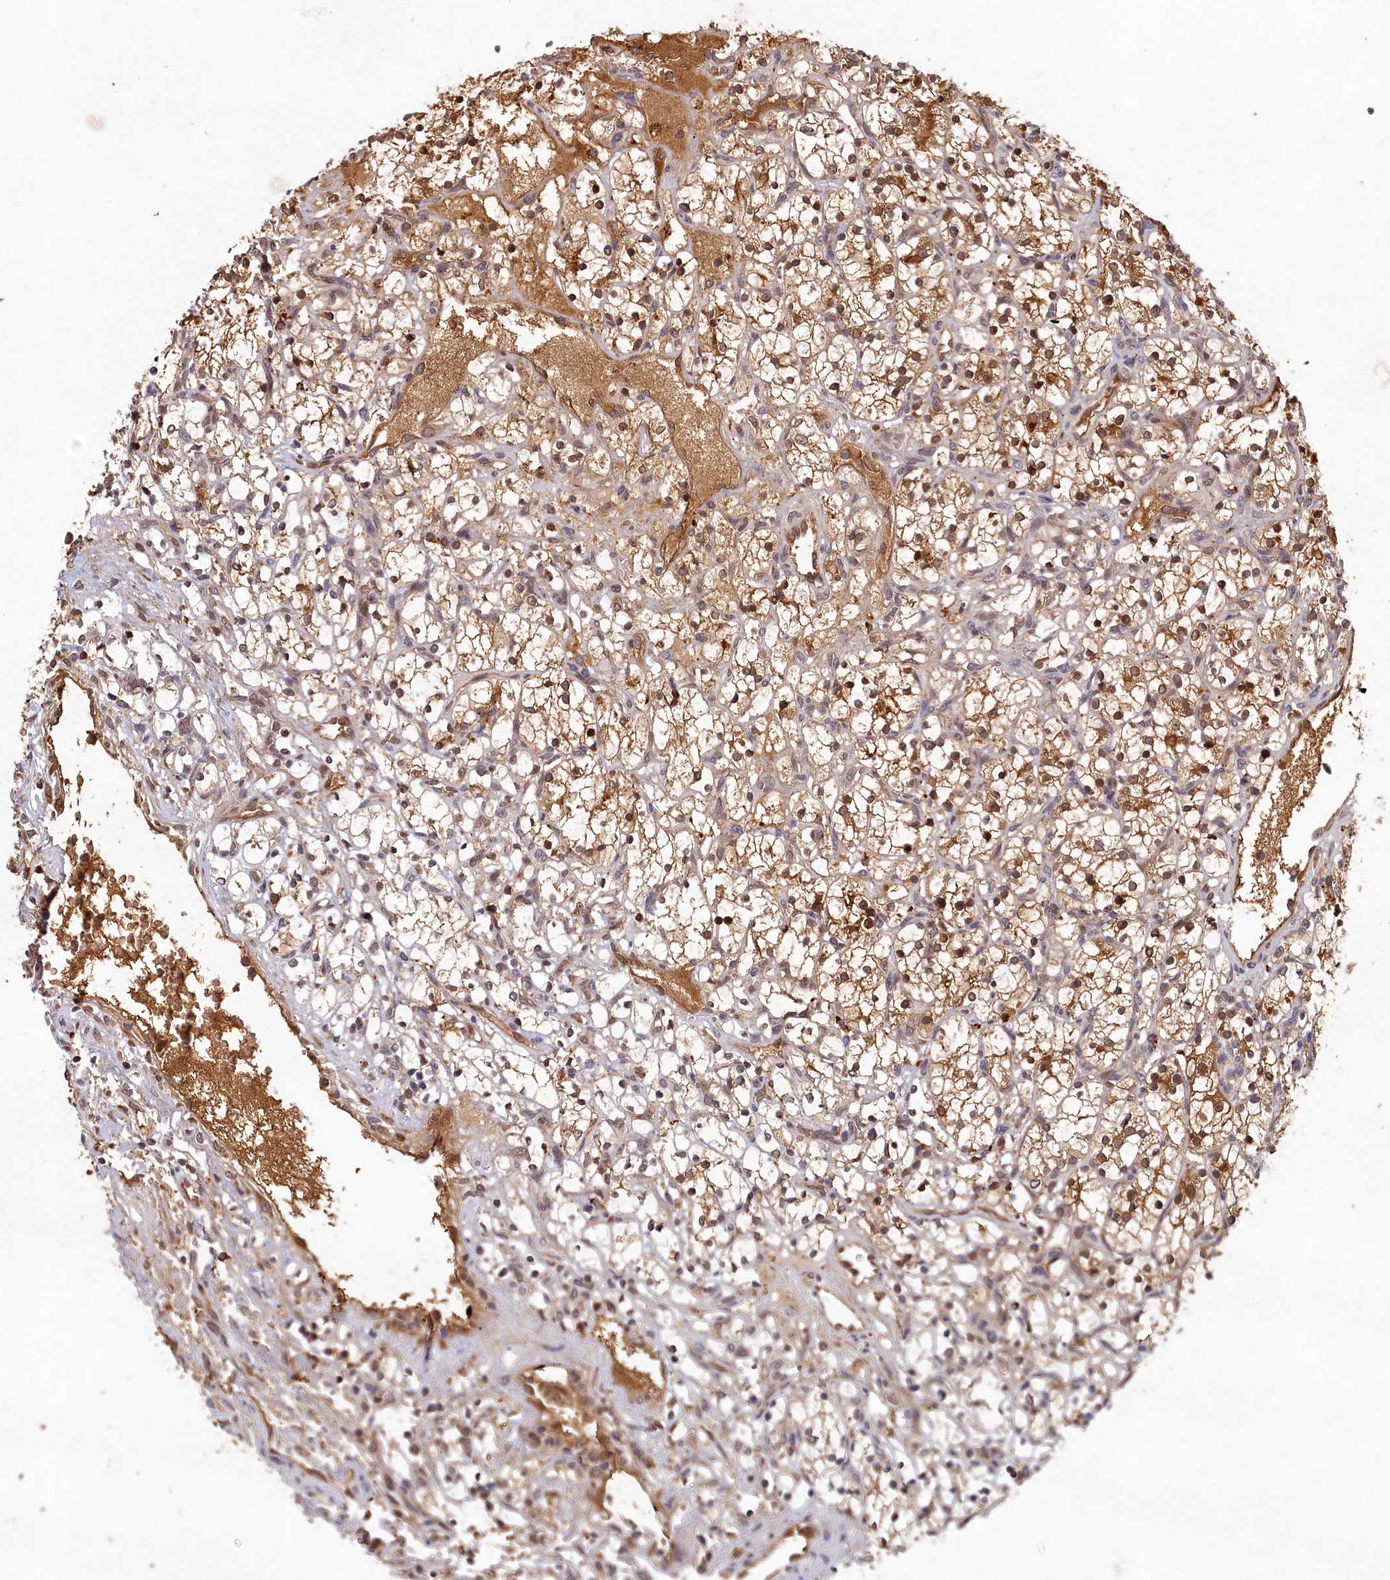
{"staining": {"intensity": "moderate", "quantity": "<25%", "location": "cytoplasmic/membranous"}, "tissue": "renal cancer", "cell_type": "Tumor cells", "image_type": "cancer", "snomed": [{"axis": "morphology", "description": "Adenocarcinoma, NOS"}, {"axis": "topography", "description": "Kidney"}], "caption": "A low amount of moderate cytoplasmic/membranous staining is seen in approximately <25% of tumor cells in adenocarcinoma (renal) tissue.", "gene": "LCMT2", "patient": {"sex": "female", "age": 69}}